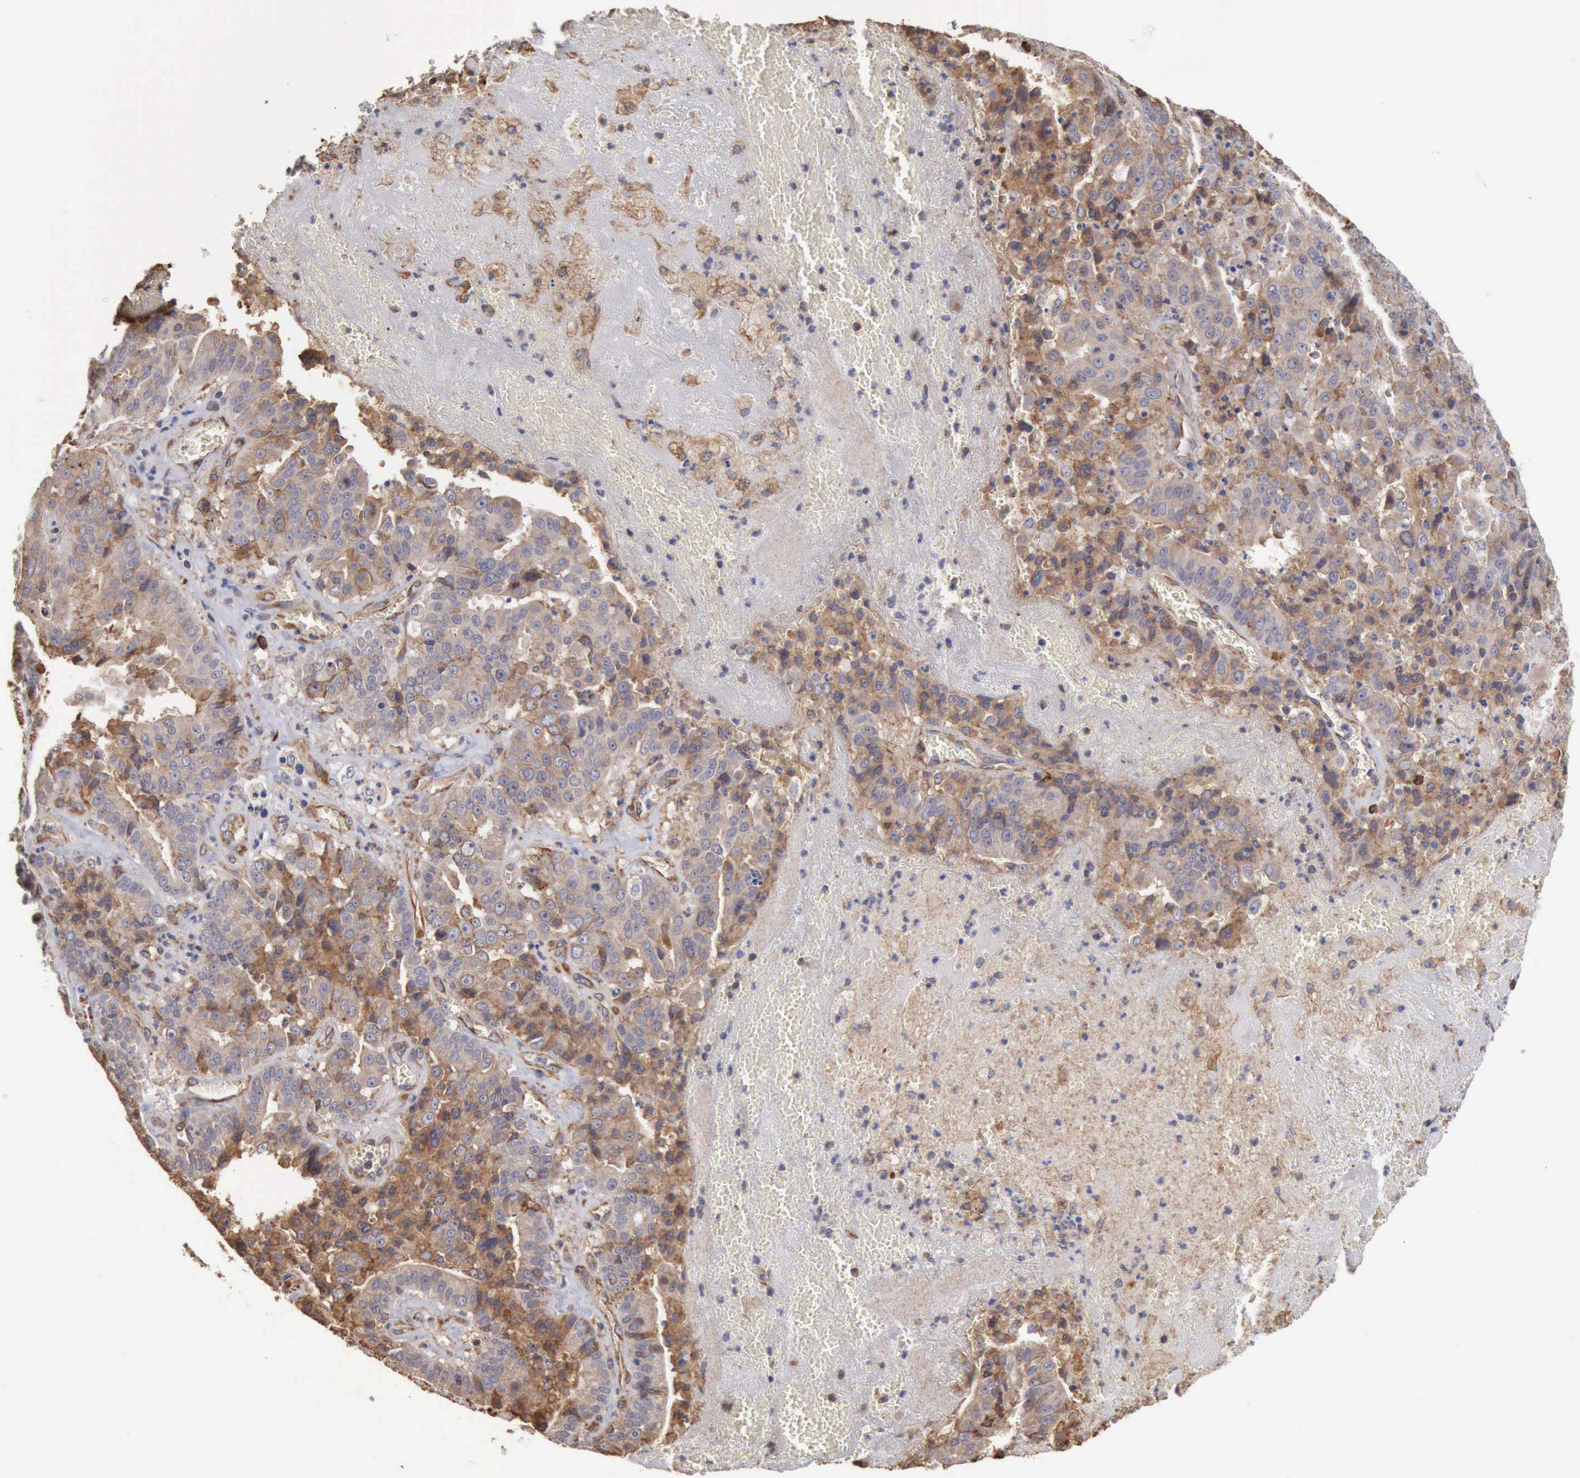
{"staining": {"intensity": "weak", "quantity": "25%-75%", "location": "cytoplasmic/membranous"}, "tissue": "liver cancer", "cell_type": "Tumor cells", "image_type": "cancer", "snomed": [{"axis": "morphology", "description": "Cholangiocarcinoma"}, {"axis": "topography", "description": "Liver"}], "caption": "There is low levels of weak cytoplasmic/membranous expression in tumor cells of liver cancer, as demonstrated by immunohistochemical staining (brown color).", "gene": "GPR101", "patient": {"sex": "female", "age": 79}}